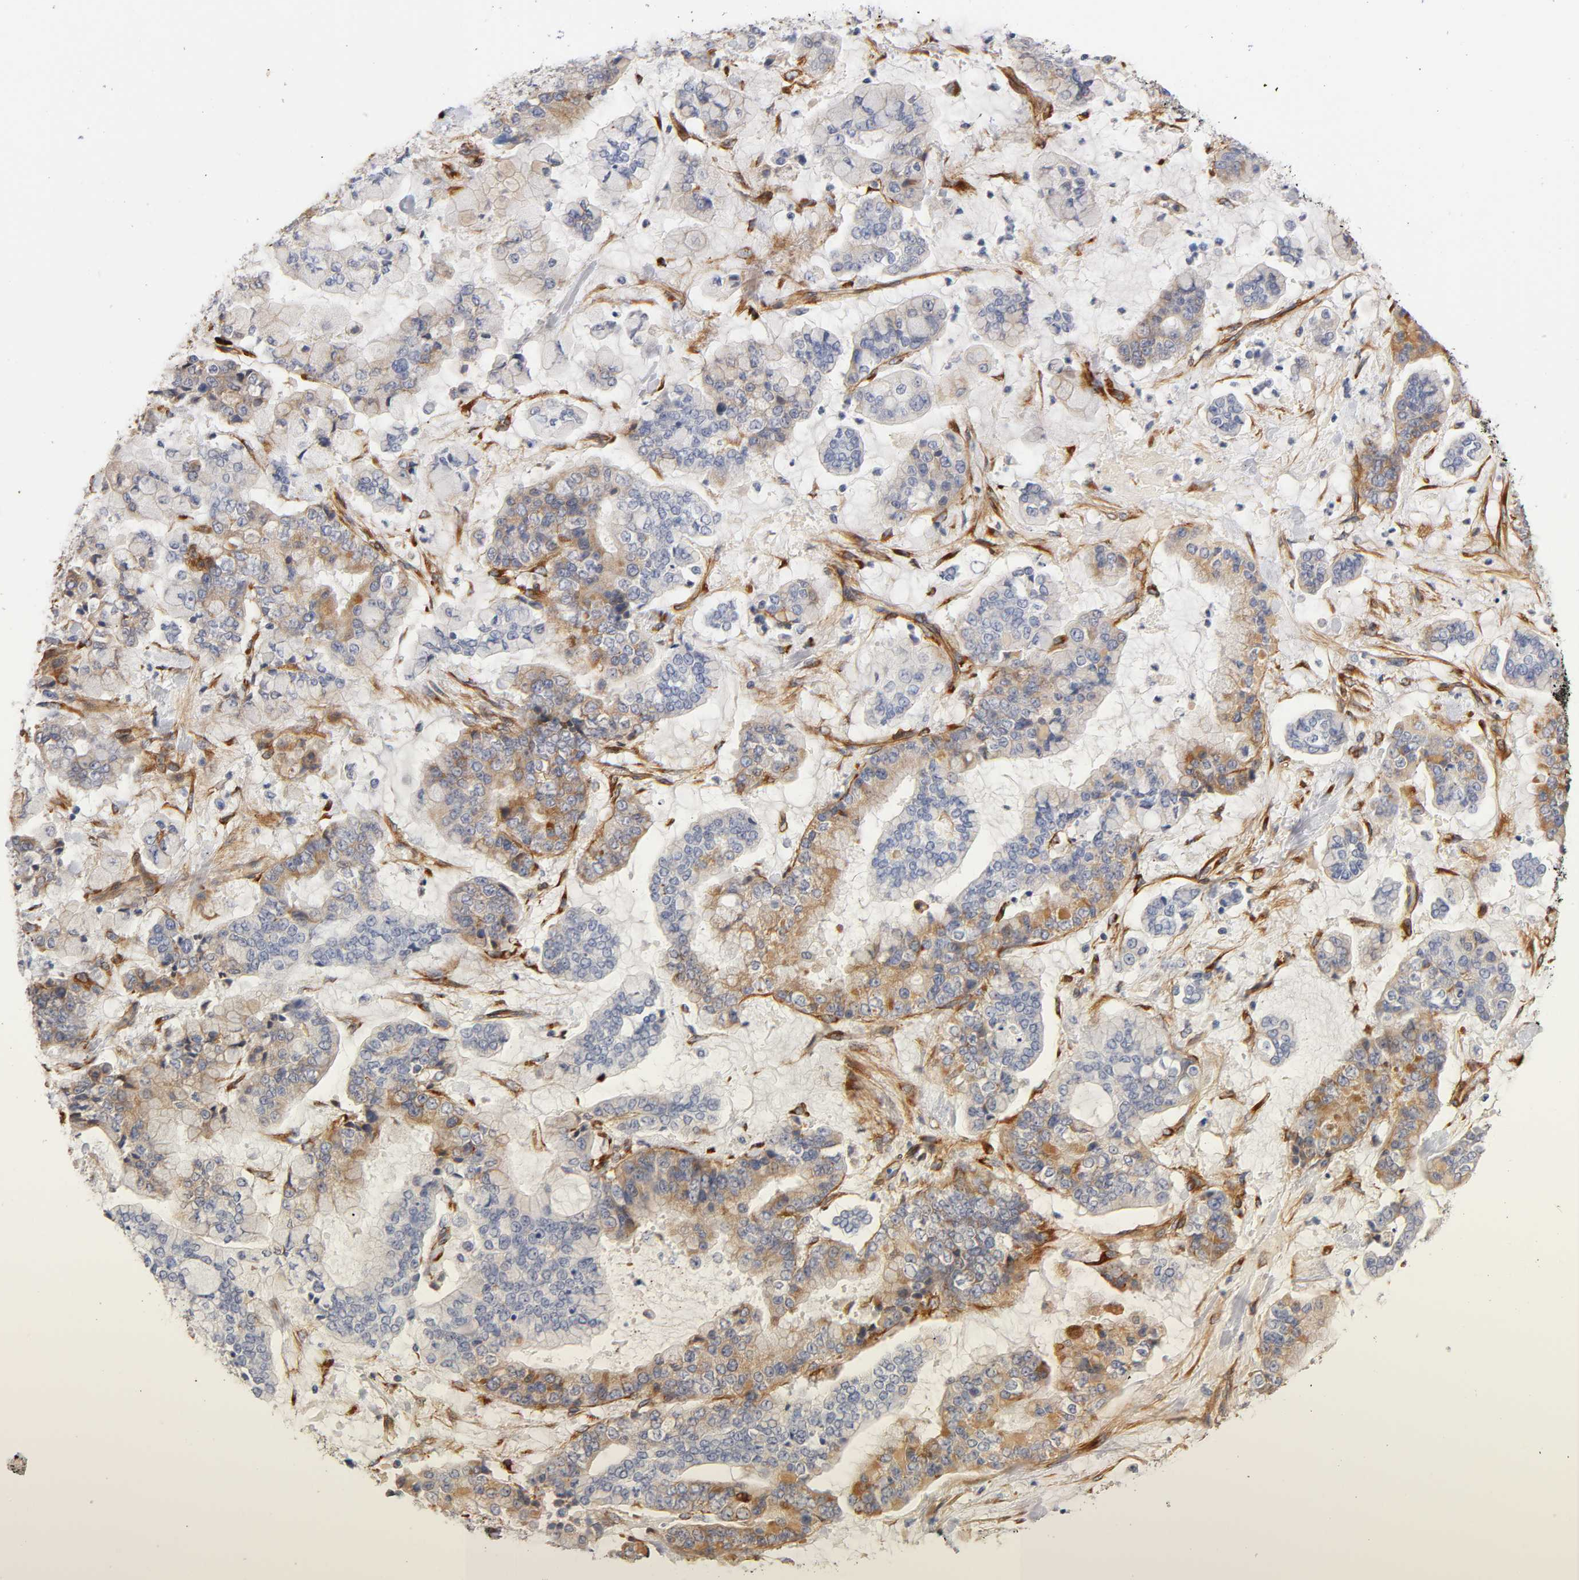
{"staining": {"intensity": "weak", "quantity": "<25%", "location": "cytoplasmic/membranous"}, "tissue": "stomach cancer", "cell_type": "Tumor cells", "image_type": "cancer", "snomed": [{"axis": "morphology", "description": "Normal tissue, NOS"}, {"axis": "morphology", "description": "Adenocarcinoma, NOS"}, {"axis": "topography", "description": "Stomach, upper"}, {"axis": "topography", "description": "Stomach"}], "caption": "High magnification brightfield microscopy of stomach adenocarcinoma stained with DAB (3,3'-diaminobenzidine) (brown) and counterstained with hematoxylin (blue): tumor cells show no significant staining.", "gene": "LAMB1", "patient": {"sex": "male", "age": 76}}